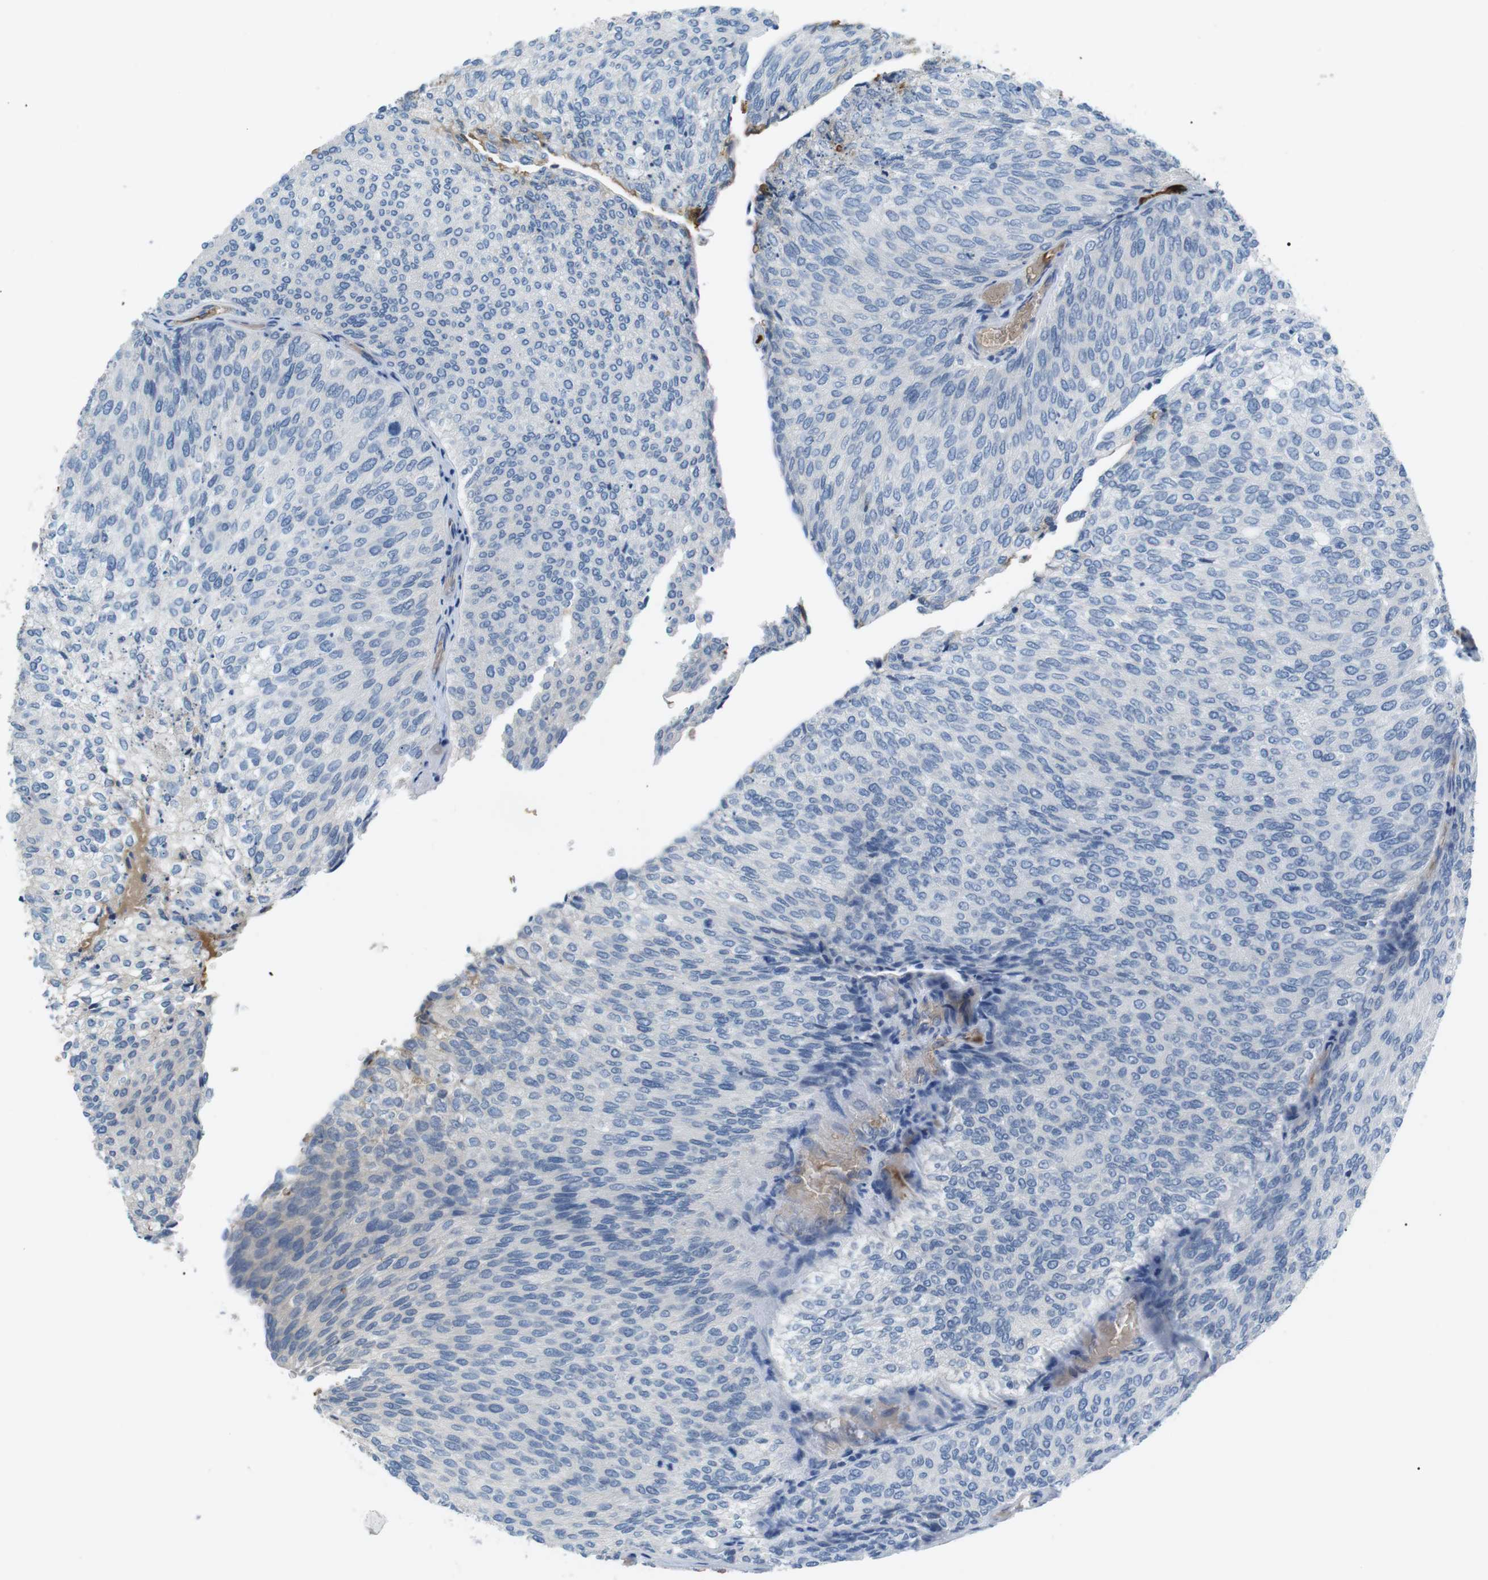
{"staining": {"intensity": "negative", "quantity": "none", "location": "none"}, "tissue": "urothelial cancer", "cell_type": "Tumor cells", "image_type": "cancer", "snomed": [{"axis": "morphology", "description": "Urothelial carcinoma, Low grade"}, {"axis": "topography", "description": "Urinary bladder"}], "caption": "High magnification brightfield microscopy of urothelial cancer stained with DAB (3,3'-diaminobenzidine) (brown) and counterstained with hematoxylin (blue): tumor cells show no significant staining.", "gene": "ADCY10", "patient": {"sex": "female", "age": 79}}